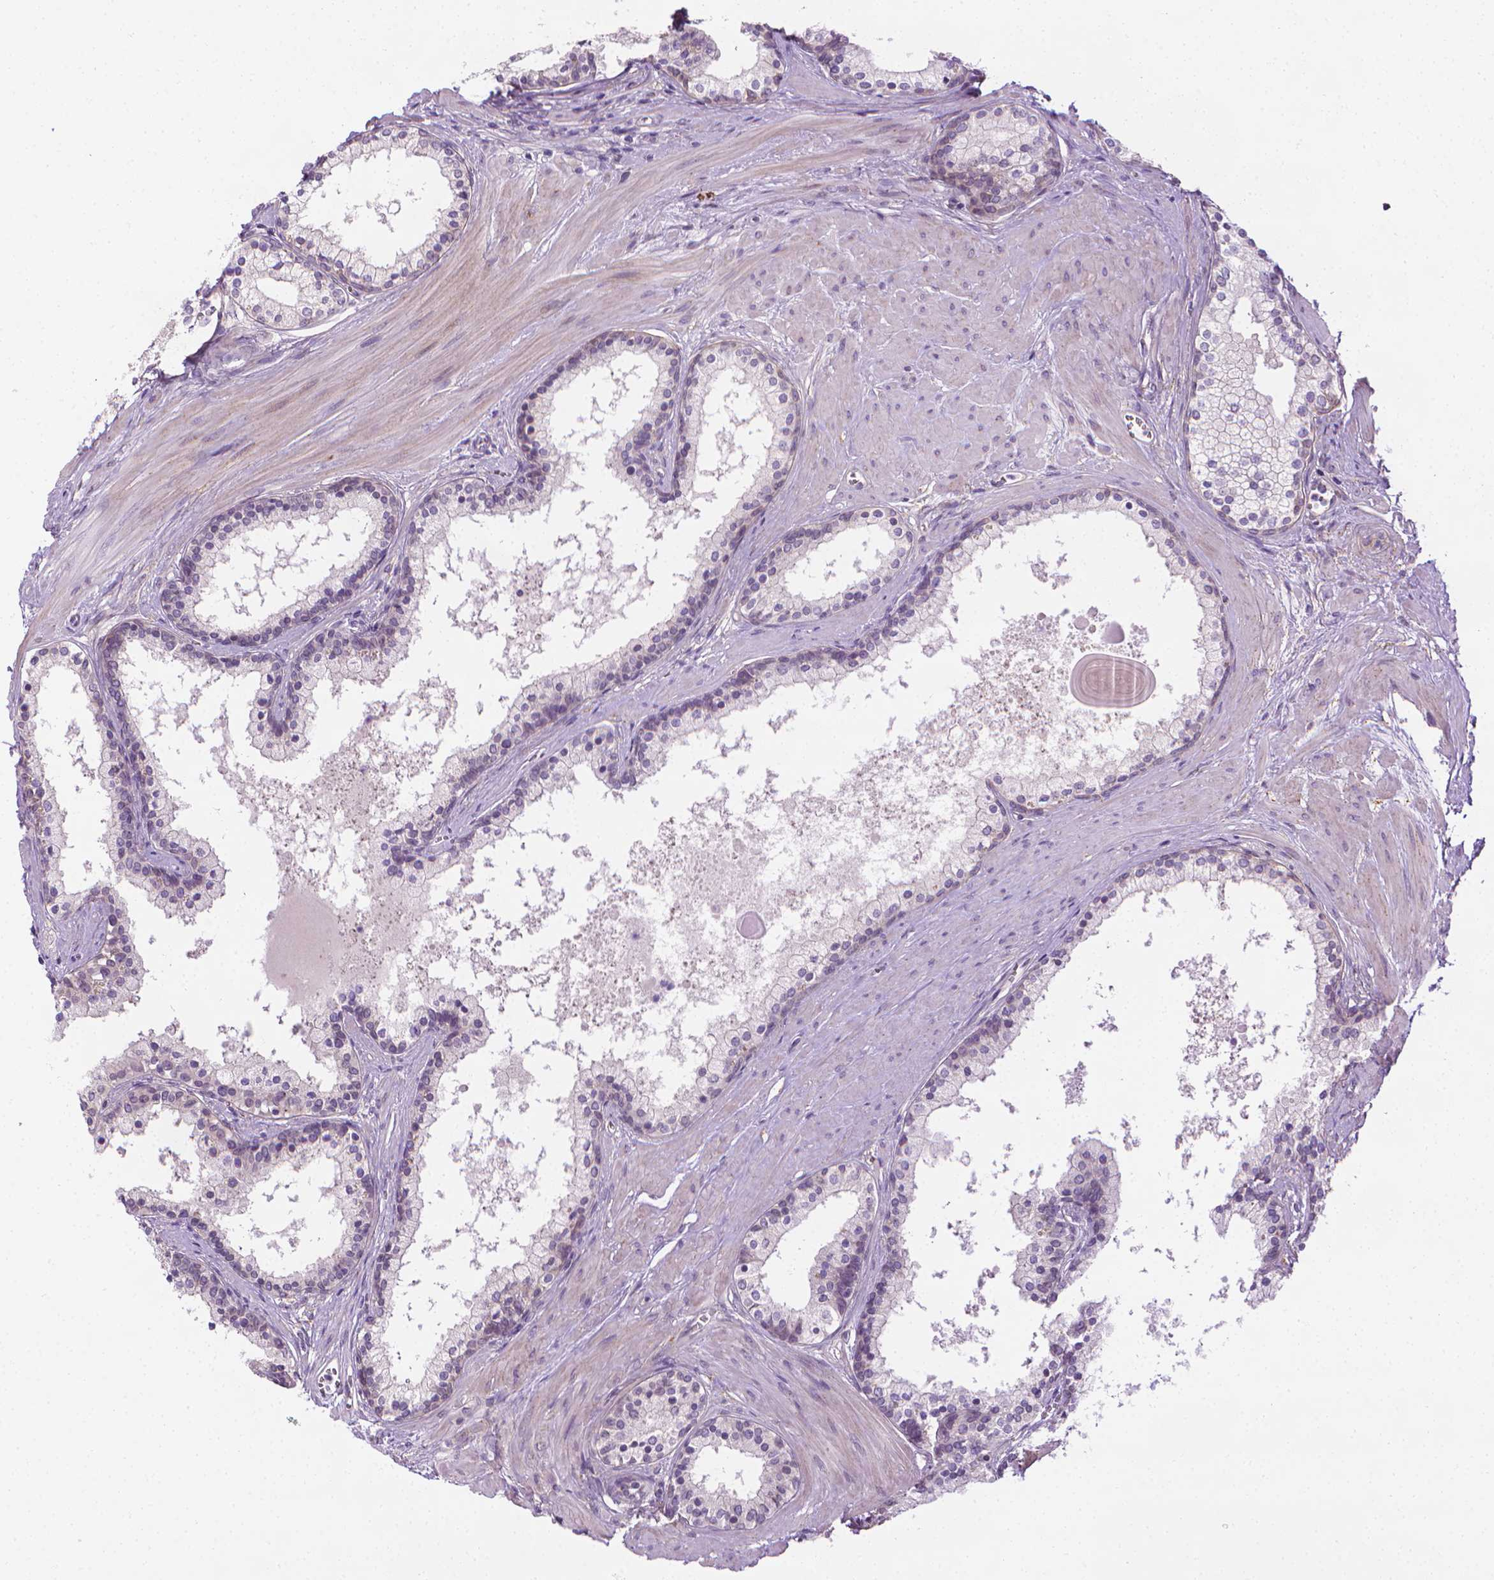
{"staining": {"intensity": "moderate", "quantity": "<25%", "location": "cytoplasmic/membranous"}, "tissue": "prostate", "cell_type": "Glandular cells", "image_type": "normal", "snomed": [{"axis": "morphology", "description": "Normal tissue, NOS"}, {"axis": "topography", "description": "Prostate"}], "caption": "Protein staining of unremarkable prostate reveals moderate cytoplasmic/membranous positivity in about <25% of glandular cells. The staining was performed using DAB (3,3'-diaminobenzidine) to visualize the protein expression in brown, while the nuclei were stained in blue with hematoxylin (Magnification: 20x).", "gene": "MCOLN3", "patient": {"sex": "male", "age": 61}}